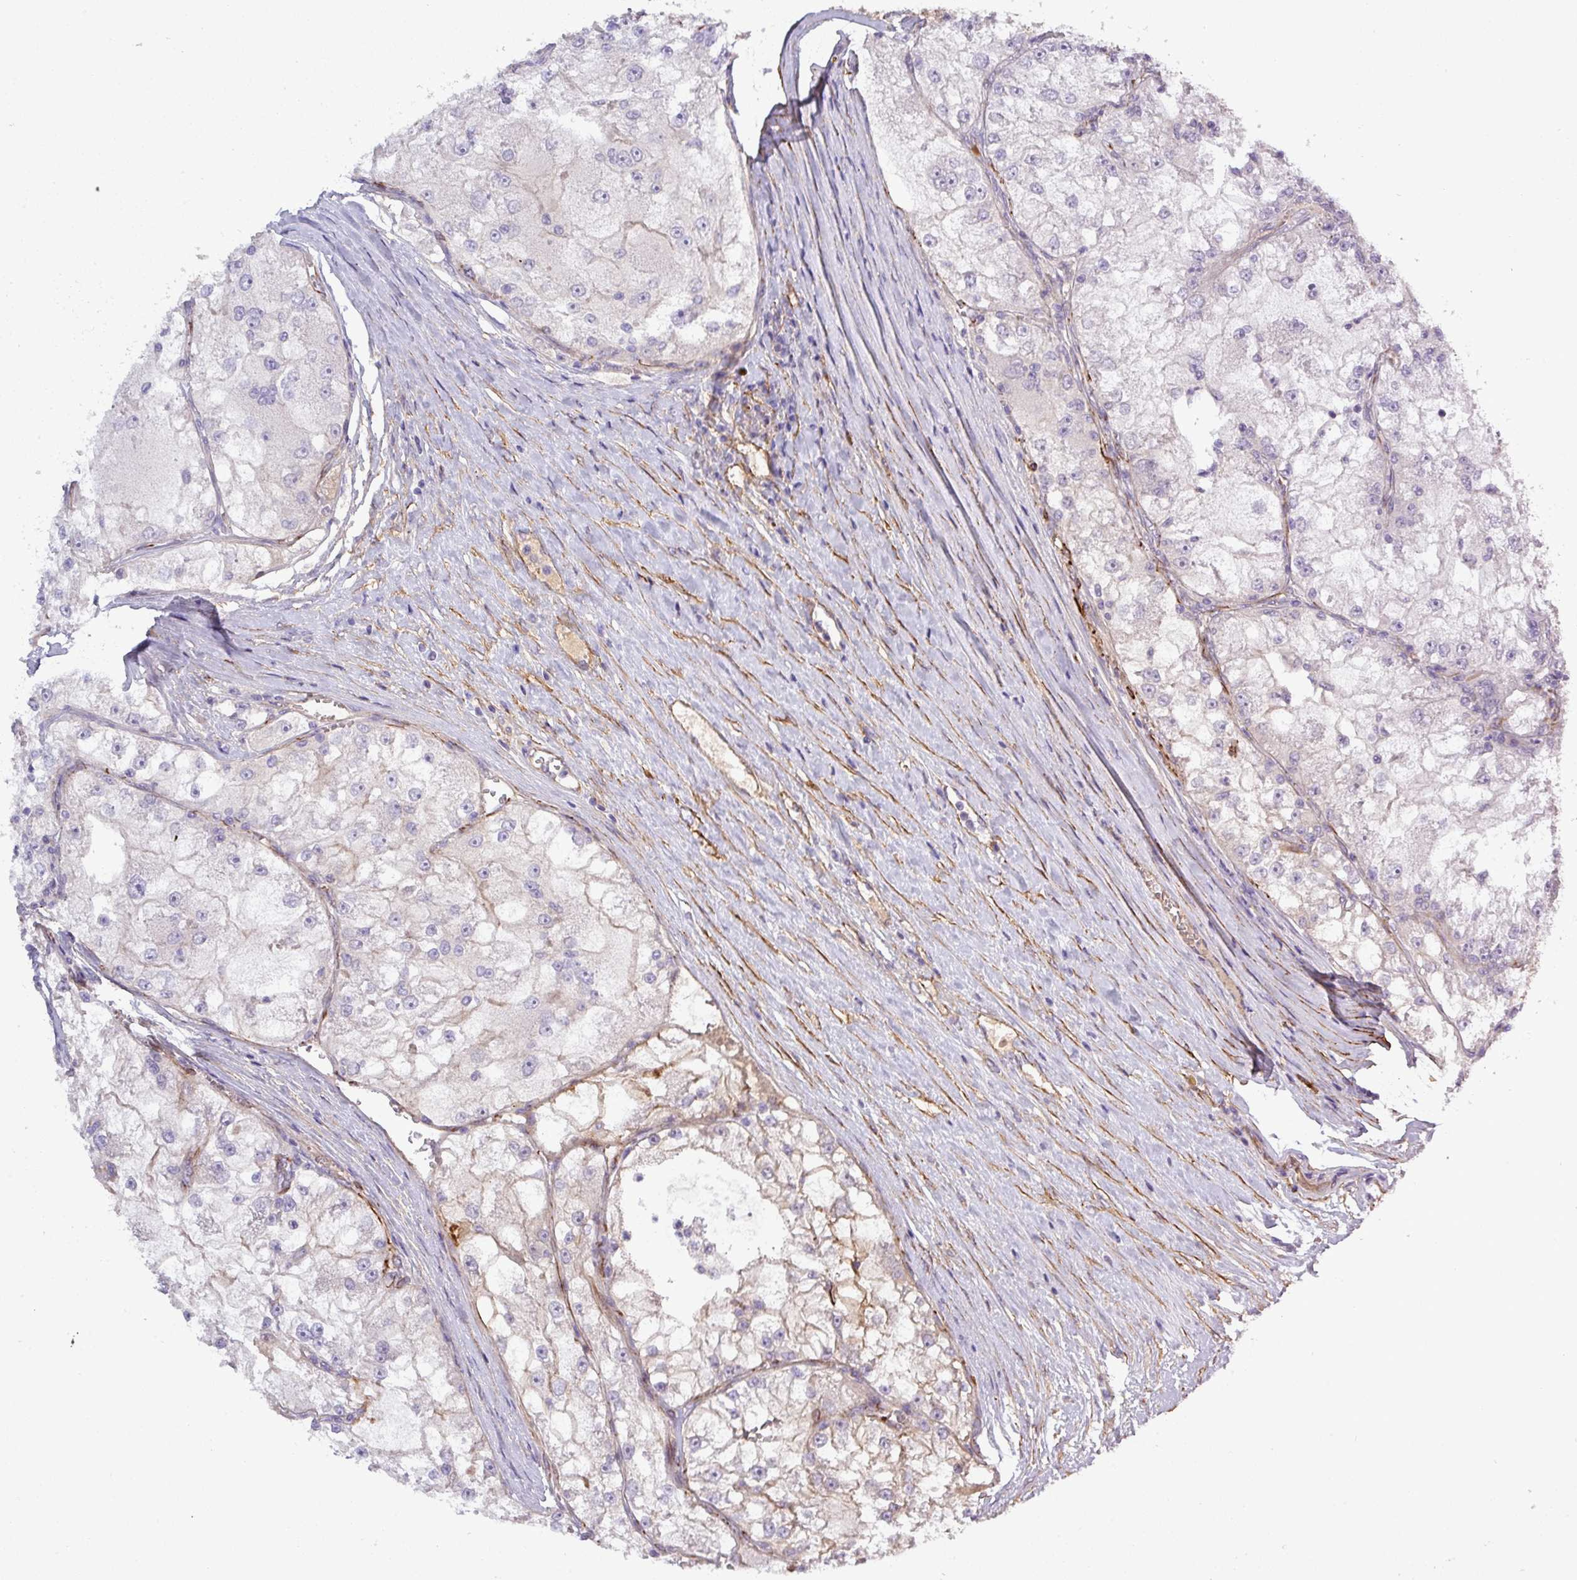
{"staining": {"intensity": "weak", "quantity": "<25%", "location": "cytoplasmic/membranous"}, "tissue": "renal cancer", "cell_type": "Tumor cells", "image_type": "cancer", "snomed": [{"axis": "morphology", "description": "Adenocarcinoma, NOS"}, {"axis": "topography", "description": "Kidney"}], "caption": "This is an immunohistochemistry histopathology image of human renal adenocarcinoma. There is no positivity in tumor cells.", "gene": "PARD6A", "patient": {"sex": "female", "age": 72}}